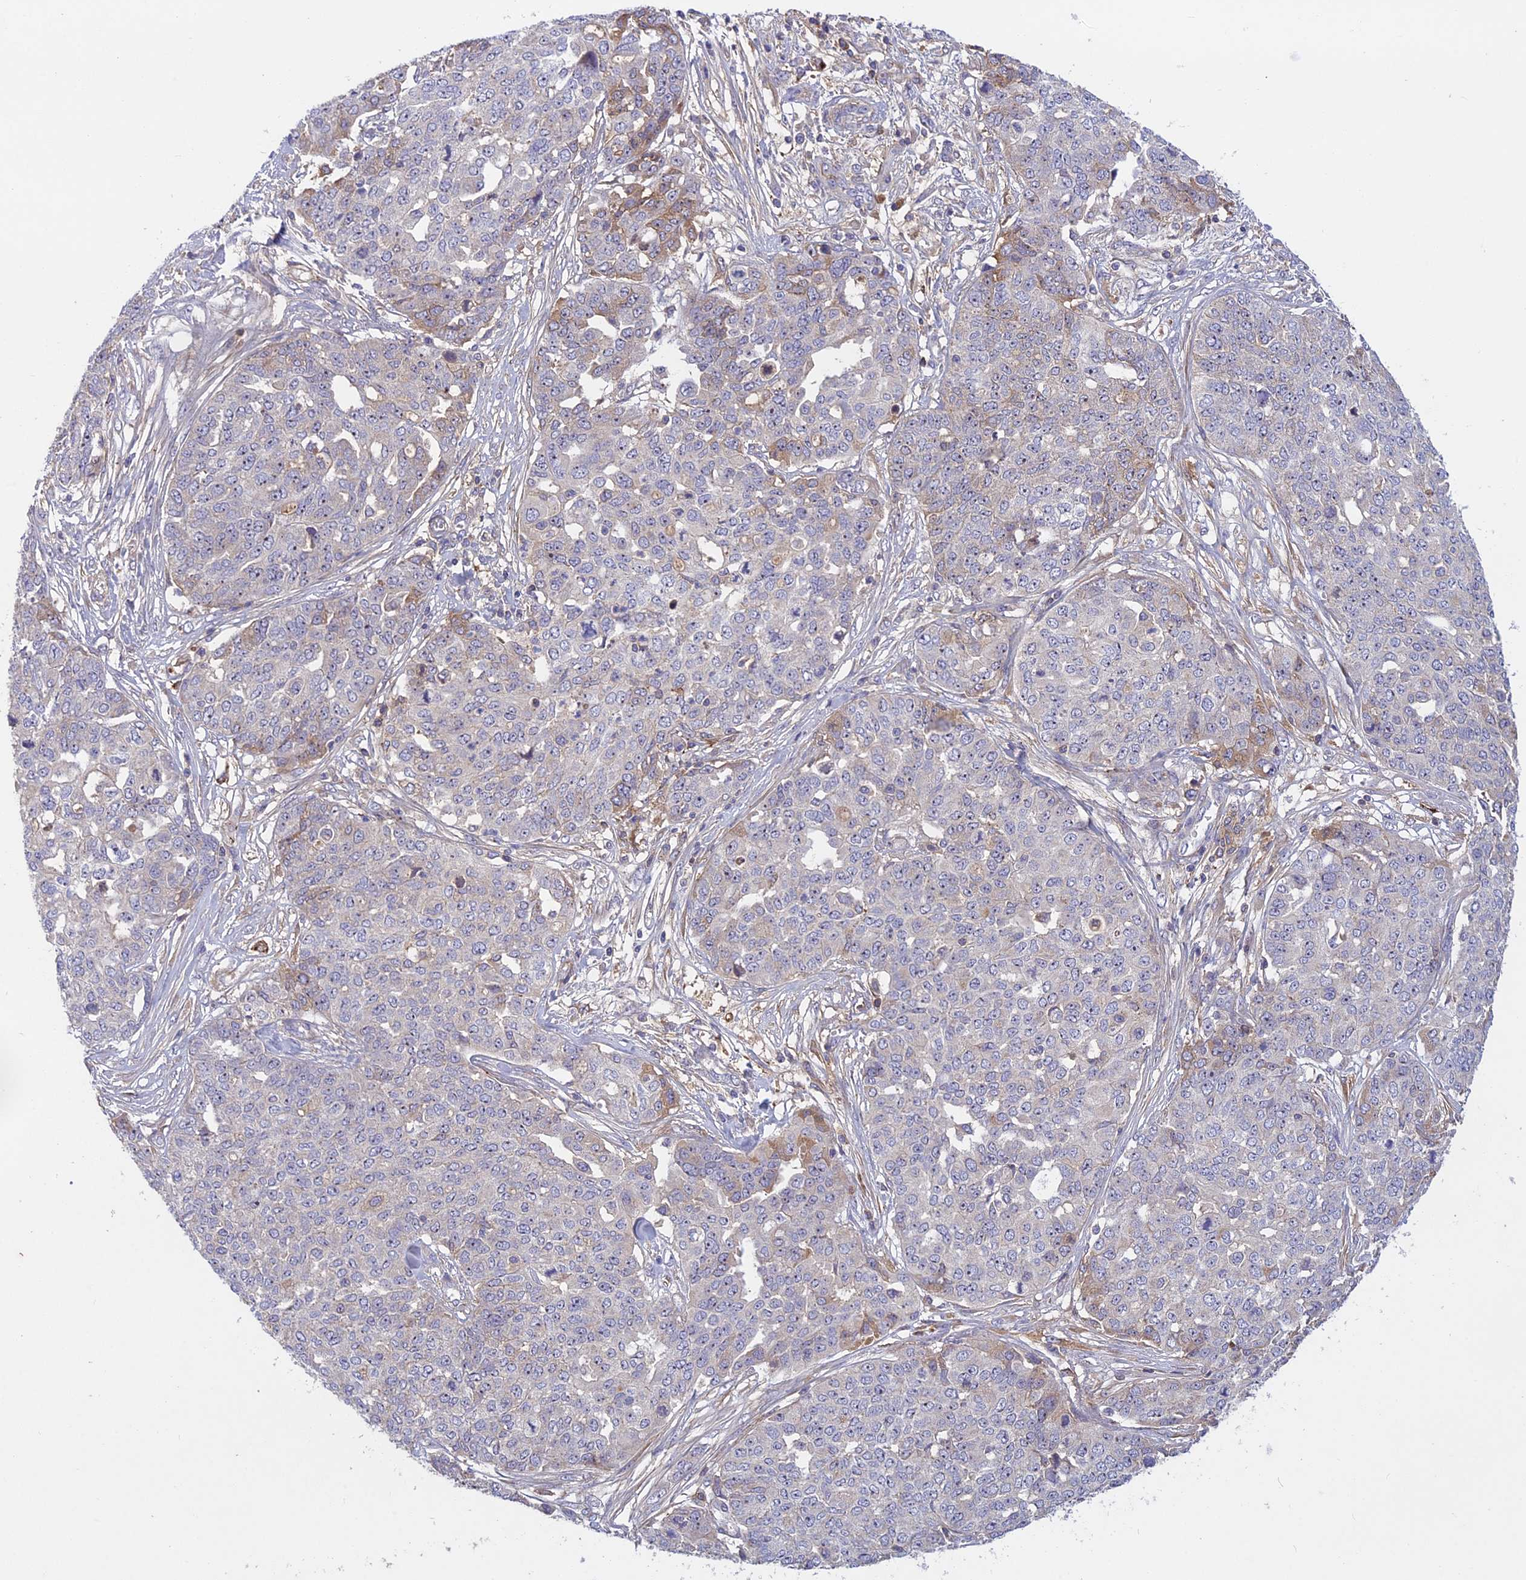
{"staining": {"intensity": "weak", "quantity": "<25%", "location": "cytoplasmic/membranous"}, "tissue": "ovarian cancer", "cell_type": "Tumor cells", "image_type": "cancer", "snomed": [{"axis": "morphology", "description": "Cystadenocarcinoma, serous, NOS"}, {"axis": "topography", "description": "Soft tissue"}, {"axis": "topography", "description": "Ovary"}], "caption": "IHC histopathology image of human ovarian cancer (serous cystadenocarcinoma) stained for a protein (brown), which exhibits no expression in tumor cells.", "gene": "ADO", "patient": {"sex": "female", "age": 57}}